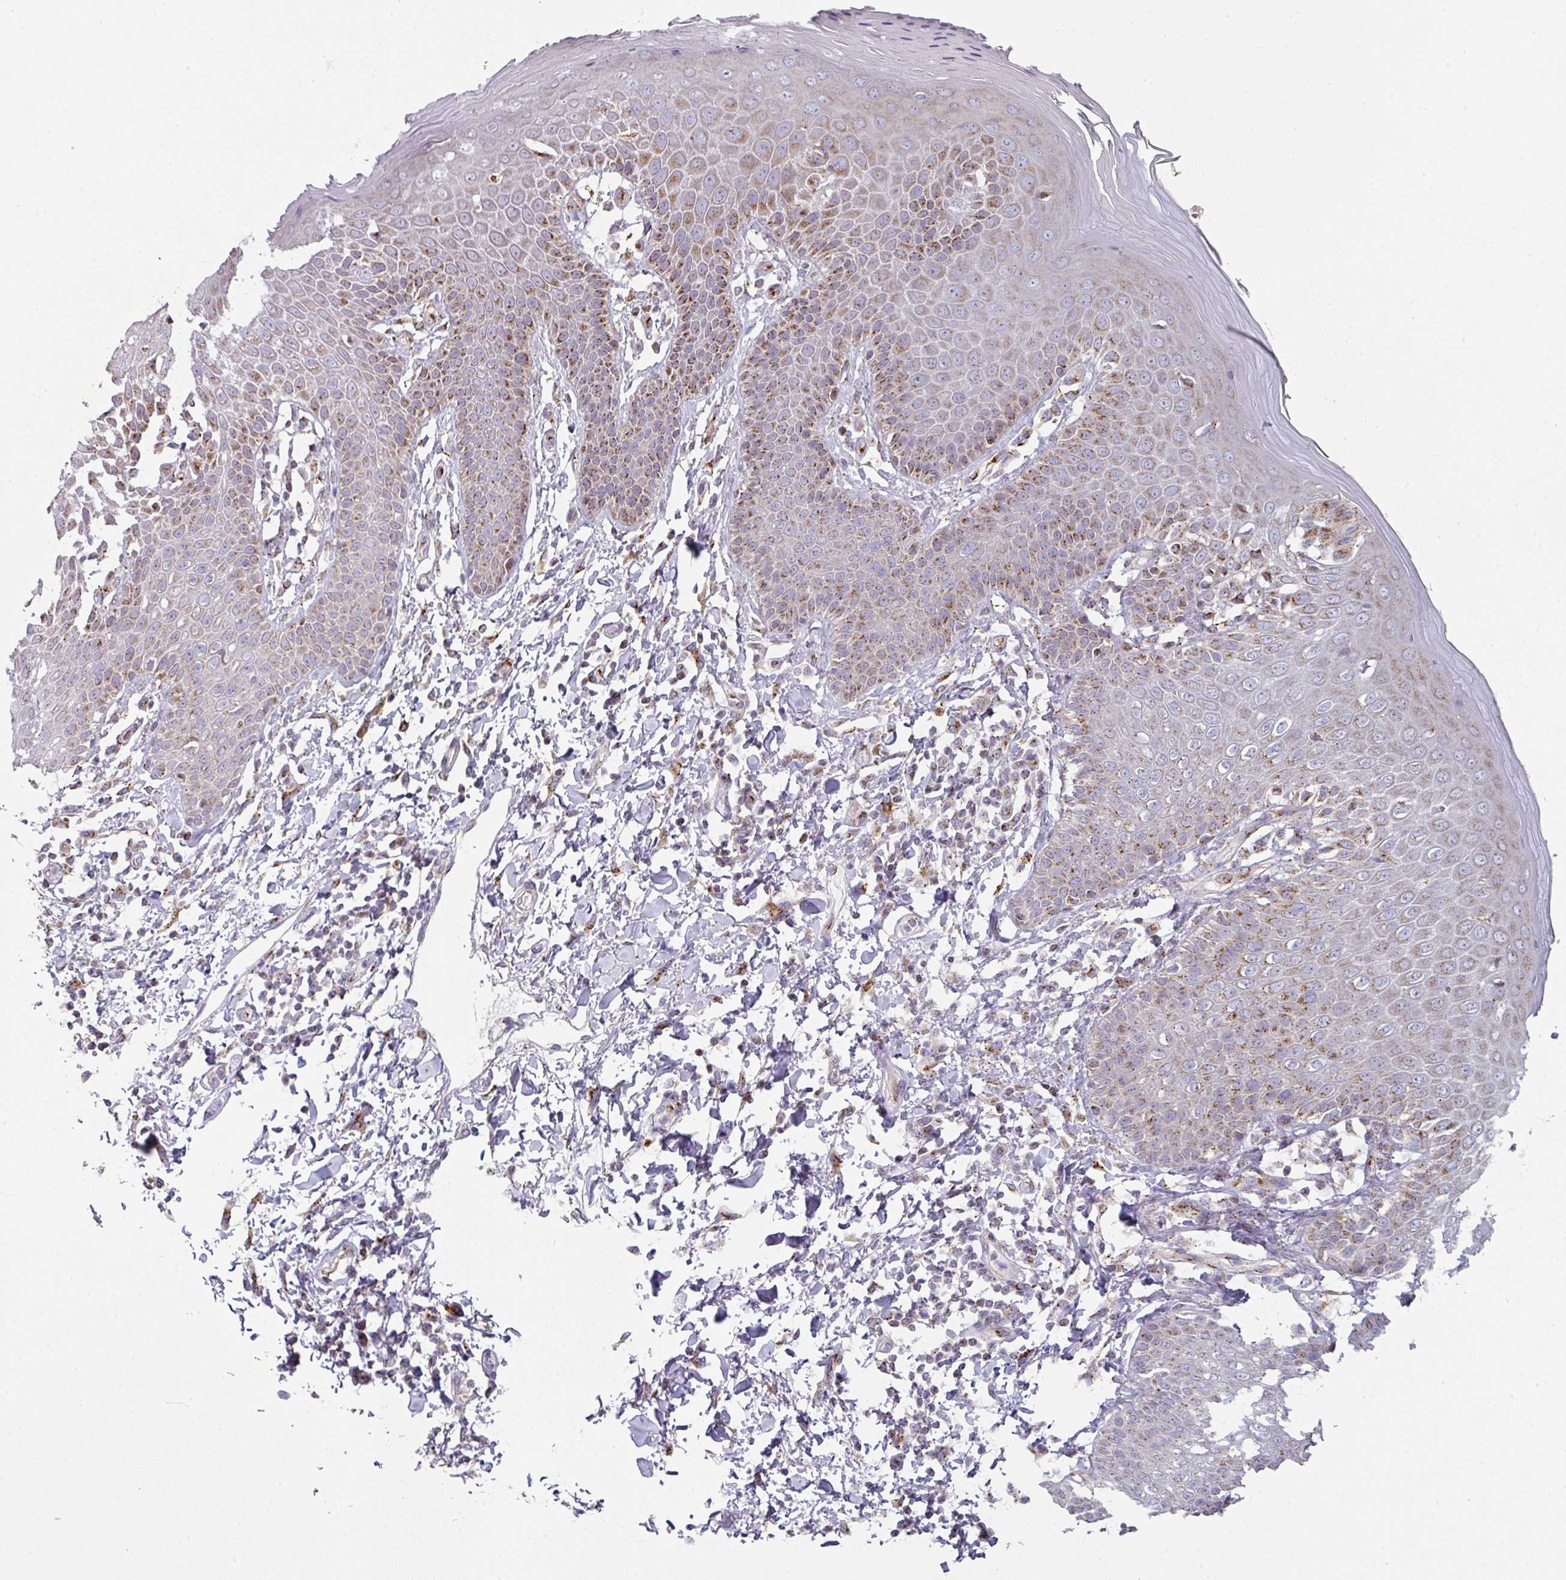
{"staining": {"intensity": "strong", "quantity": "25%-75%", "location": "cytoplasmic/membranous"}, "tissue": "skin", "cell_type": "Epidermal cells", "image_type": "normal", "snomed": [{"axis": "morphology", "description": "Normal tissue, NOS"}, {"axis": "topography", "description": "Peripheral nerve tissue"}], "caption": "Brown immunohistochemical staining in benign human skin displays strong cytoplasmic/membranous expression in approximately 25%-75% of epidermal cells.", "gene": "CCDC85B", "patient": {"sex": "male", "age": 51}}